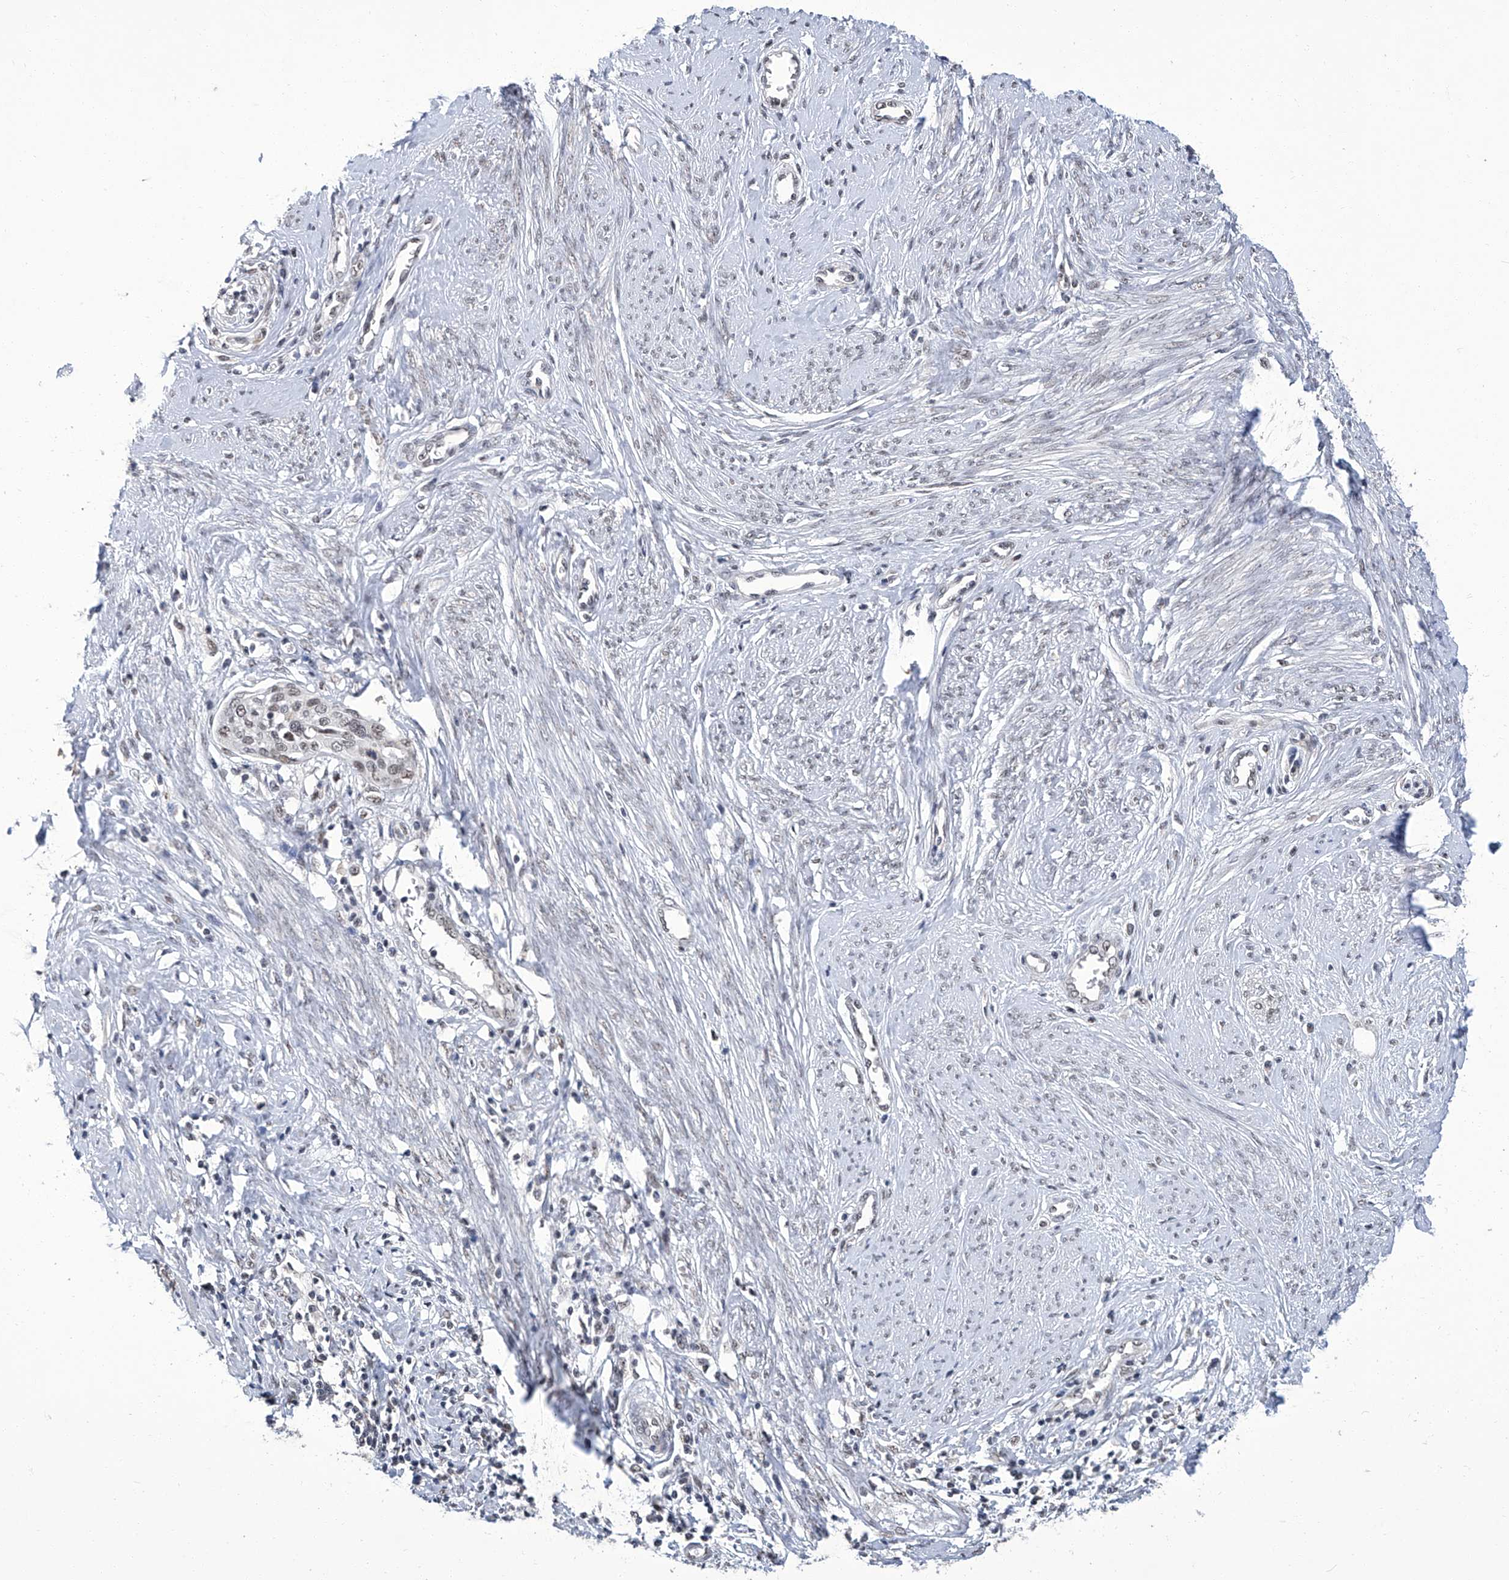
{"staining": {"intensity": "weak", "quantity": "<25%", "location": "nuclear"}, "tissue": "cervical cancer", "cell_type": "Tumor cells", "image_type": "cancer", "snomed": [{"axis": "morphology", "description": "Squamous cell carcinoma, NOS"}, {"axis": "topography", "description": "Cervix"}], "caption": "This is an immunohistochemistry micrograph of human cervical squamous cell carcinoma. There is no expression in tumor cells.", "gene": "CMTR1", "patient": {"sex": "female", "age": 37}}